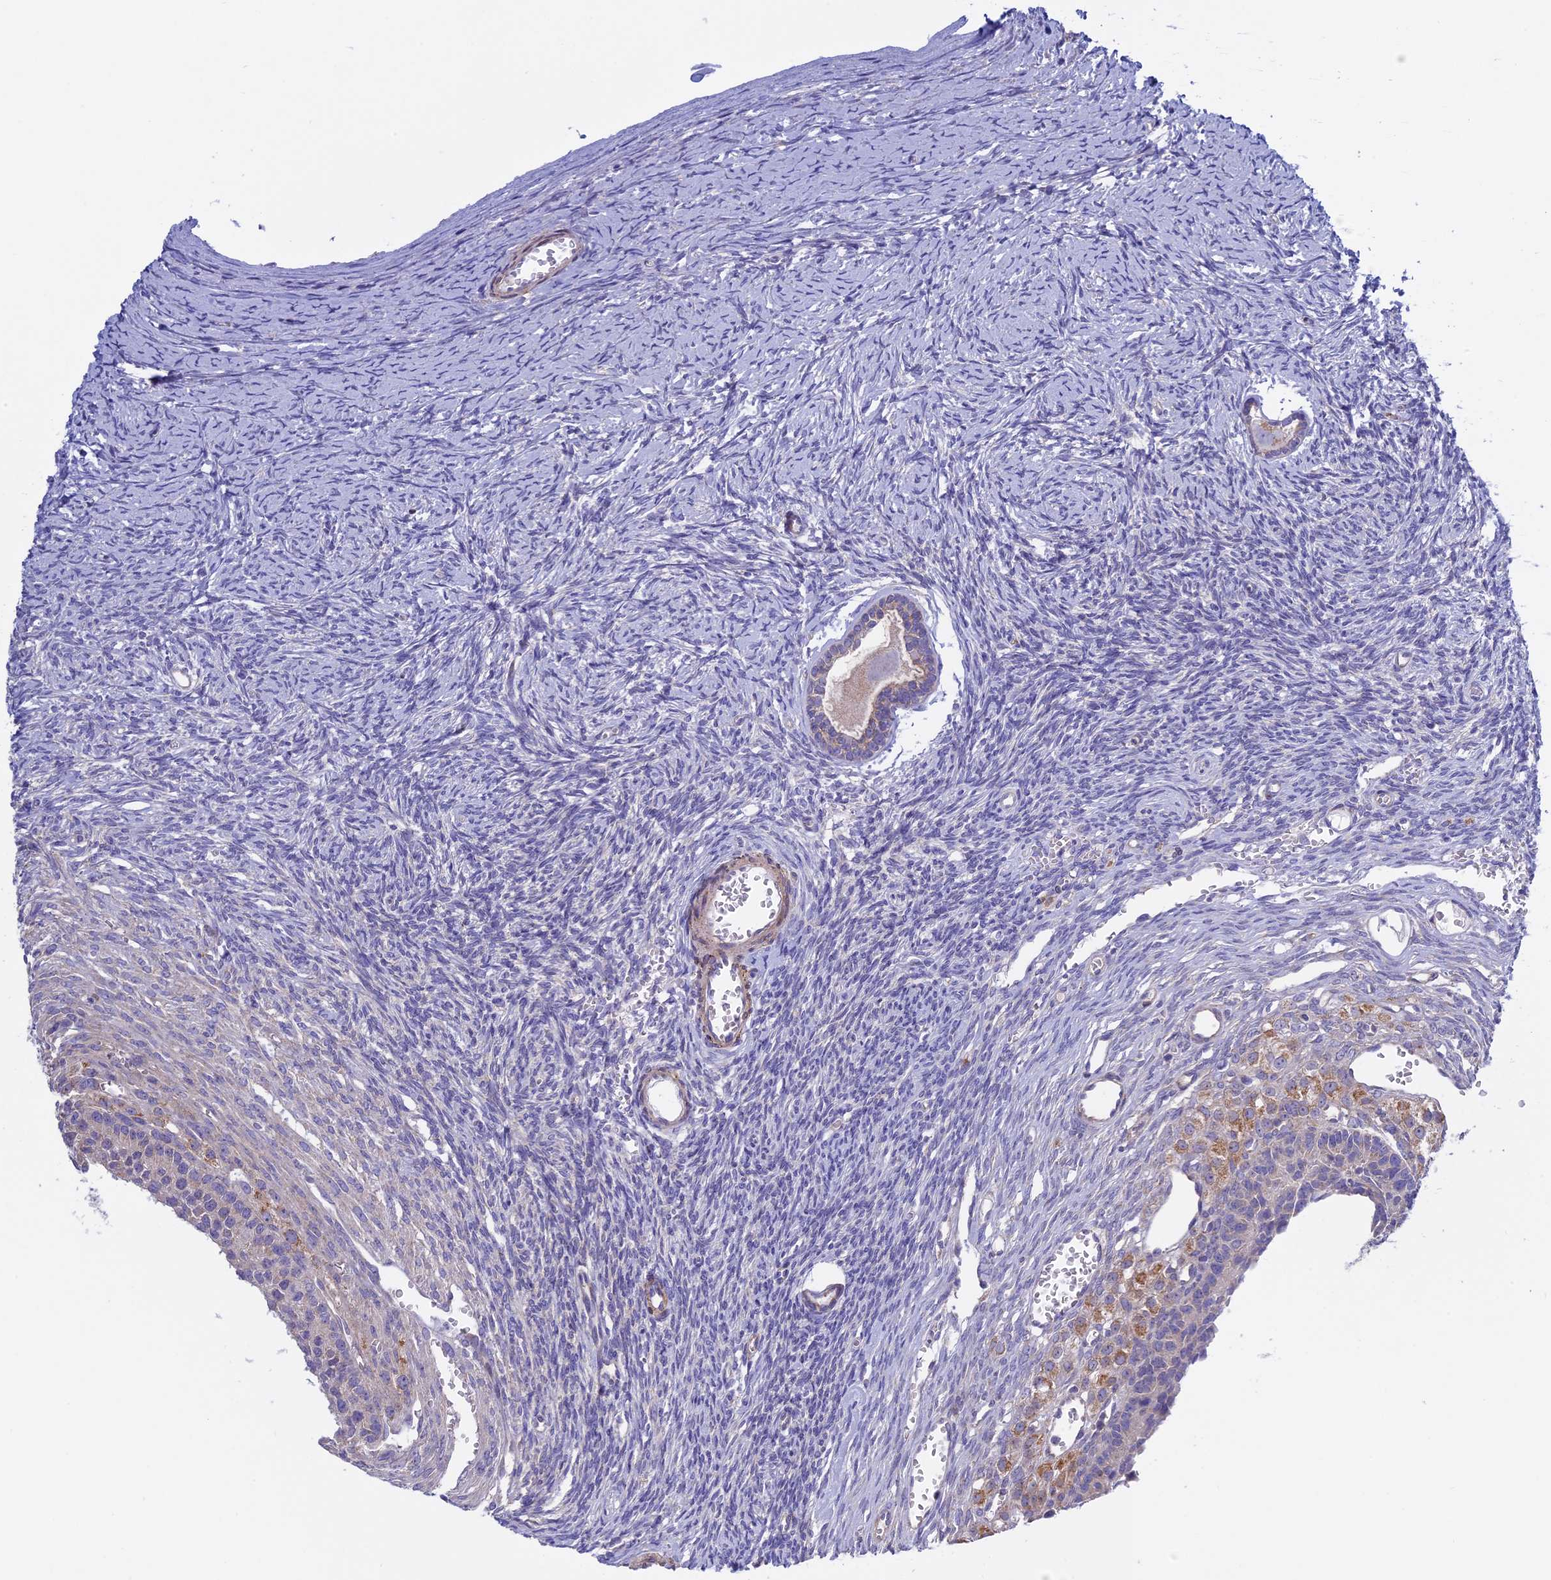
{"staining": {"intensity": "weak", "quantity": ">75%", "location": "cytoplasmic/membranous"}, "tissue": "ovary", "cell_type": "Follicle cells", "image_type": "normal", "snomed": [{"axis": "morphology", "description": "Normal tissue, NOS"}, {"axis": "topography", "description": "Ovary"}], "caption": "The immunohistochemical stain shows weak cytoplasmic/membranous expression in follicle cells of unremarkable ovary. Nuclei are stained in blue.", "gene": "ETFDH", "patient": {"sex": "female", "age": 39}}